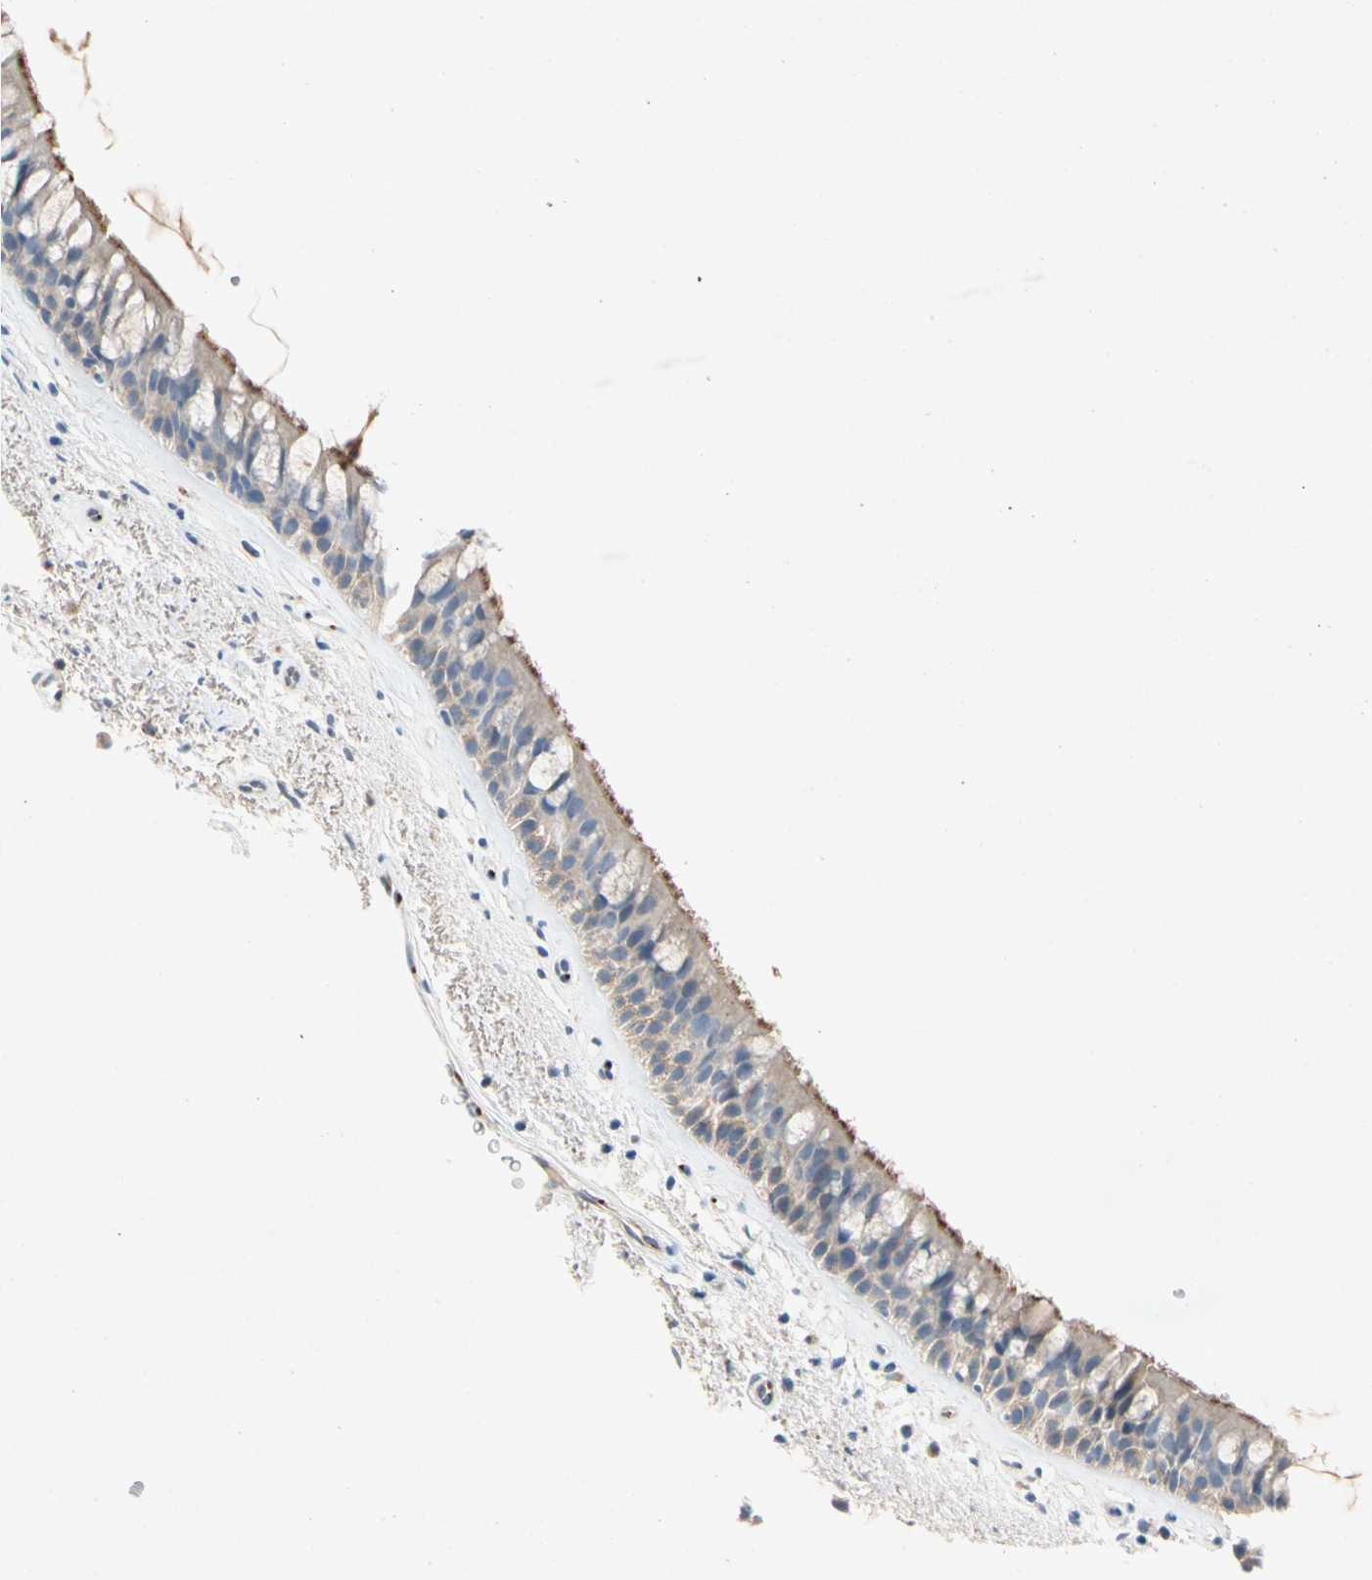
{"staining": {"intensity": "moderate", "quantity": "<25%", "location": "cytoplasmic/membranous"}, "tissue": "bronchus", "cell_type": "Respiratory epithelial cells", "image_type": "normal", "snomed": [{"axis": "morphology", "description": "Normal tissue, NOS"}, {"axis": "topography", "description": "Bronchus"}], "caption": "Normal bronchus was stained to show a protein in brown. There is low levels of moderate cytoplasmic/membranous expression in approximately <25% of respiratory epithelial cells.", "gene": "GASK1B", "patient": {"sex": "female", "age": 54}}